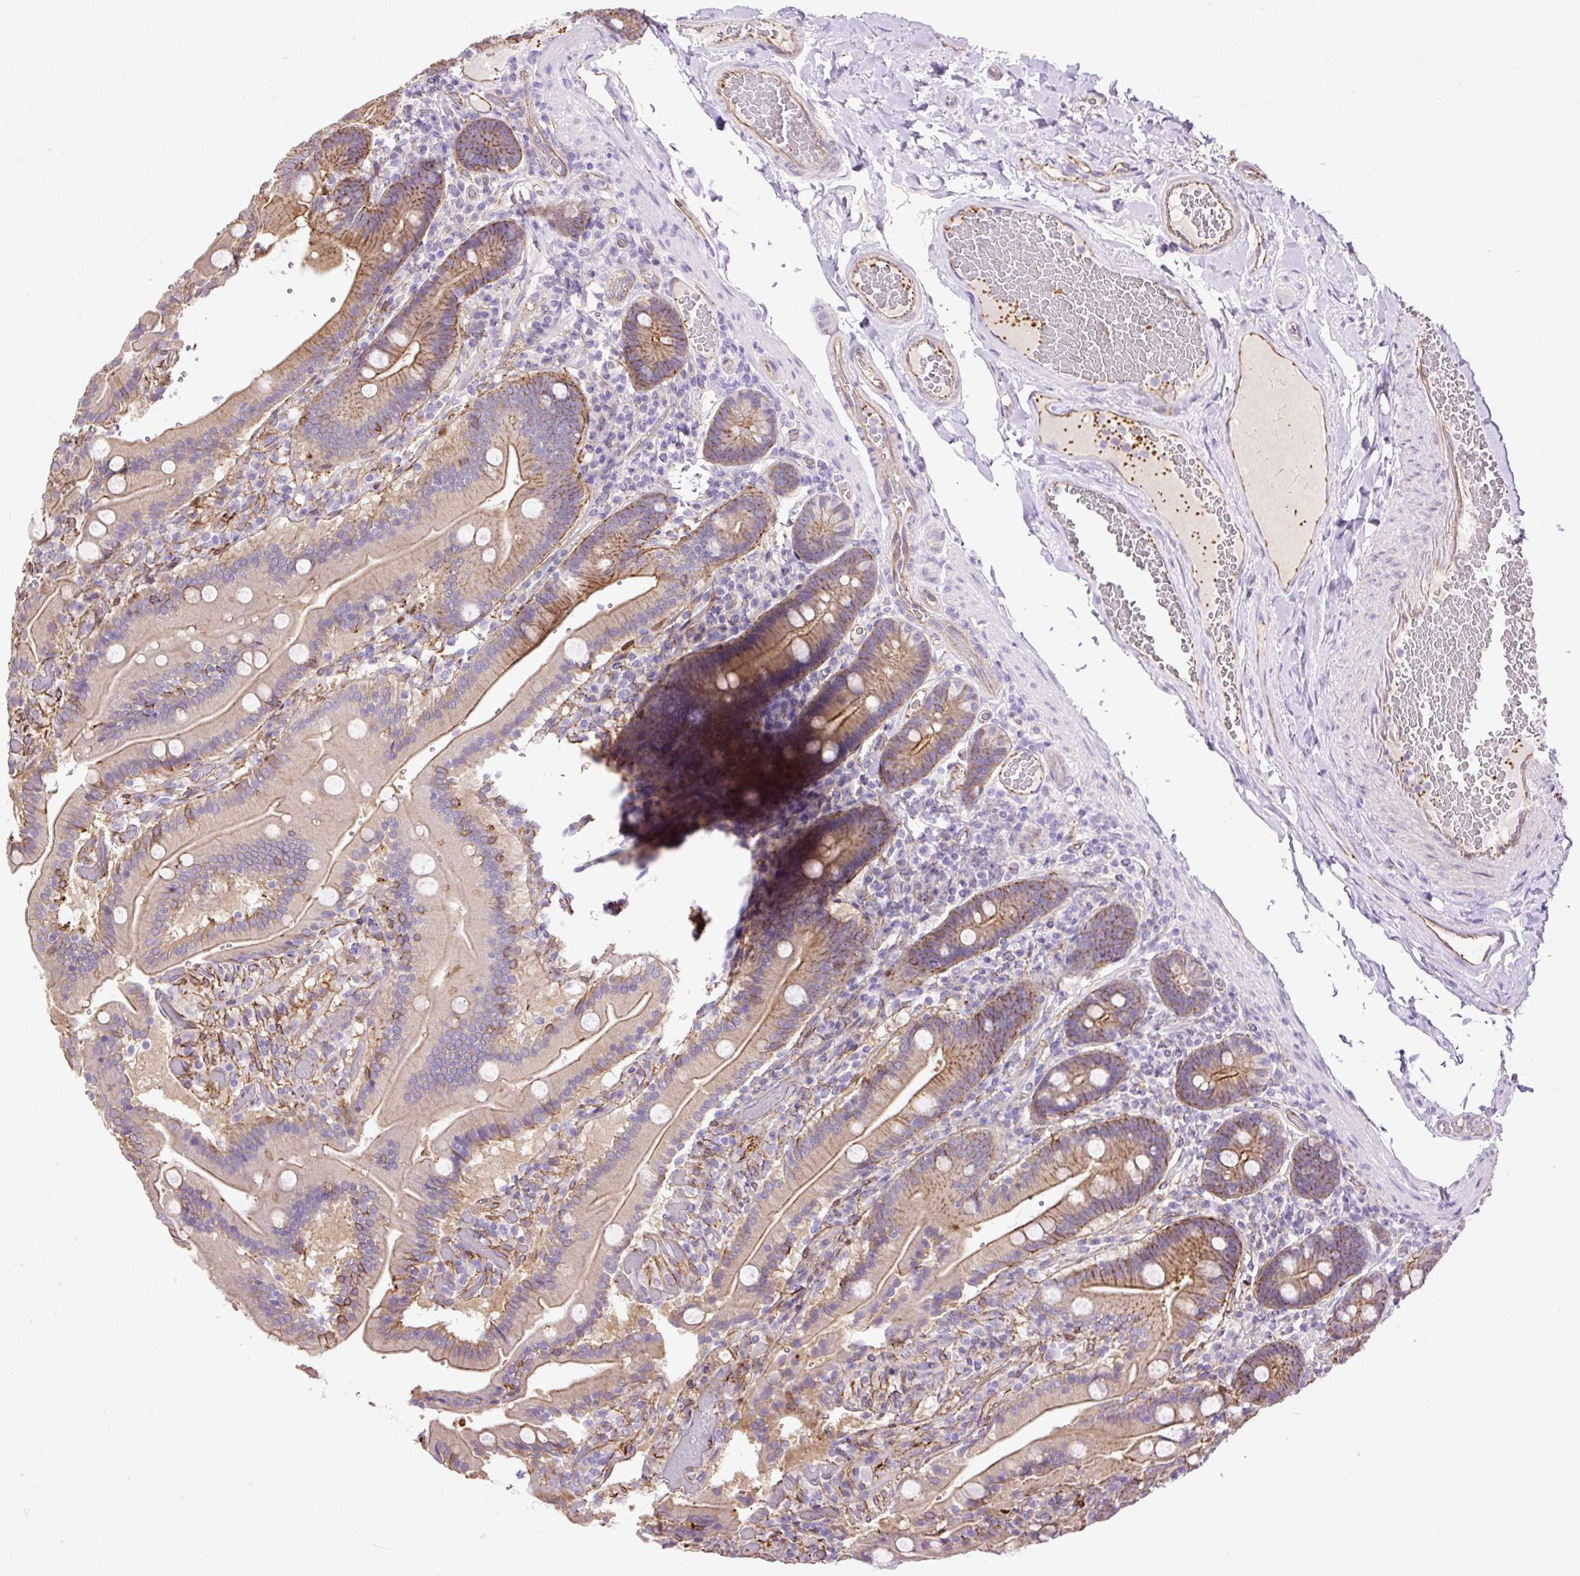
{"staining": {"intensity": "moderate", "quantity": "25%-75%", "location": "cytoplasmic/membranous"}, "tissue": "duodenum", "cell_type": "Glandular cells", "image_type": "normal", "snomed": [{"axis": "morphology", "description": "Normal tissue, NOS"}, {"axis": "topography", "description": "Duodenum"}], "caption": "This is a micrograph of IHC staining of normal duodenum, which shows moderate staining in the cytoplasmic/membranous of glandular cells.", "gene": "MAGEB16", "patient": {"sex": "female", "age": 62}}